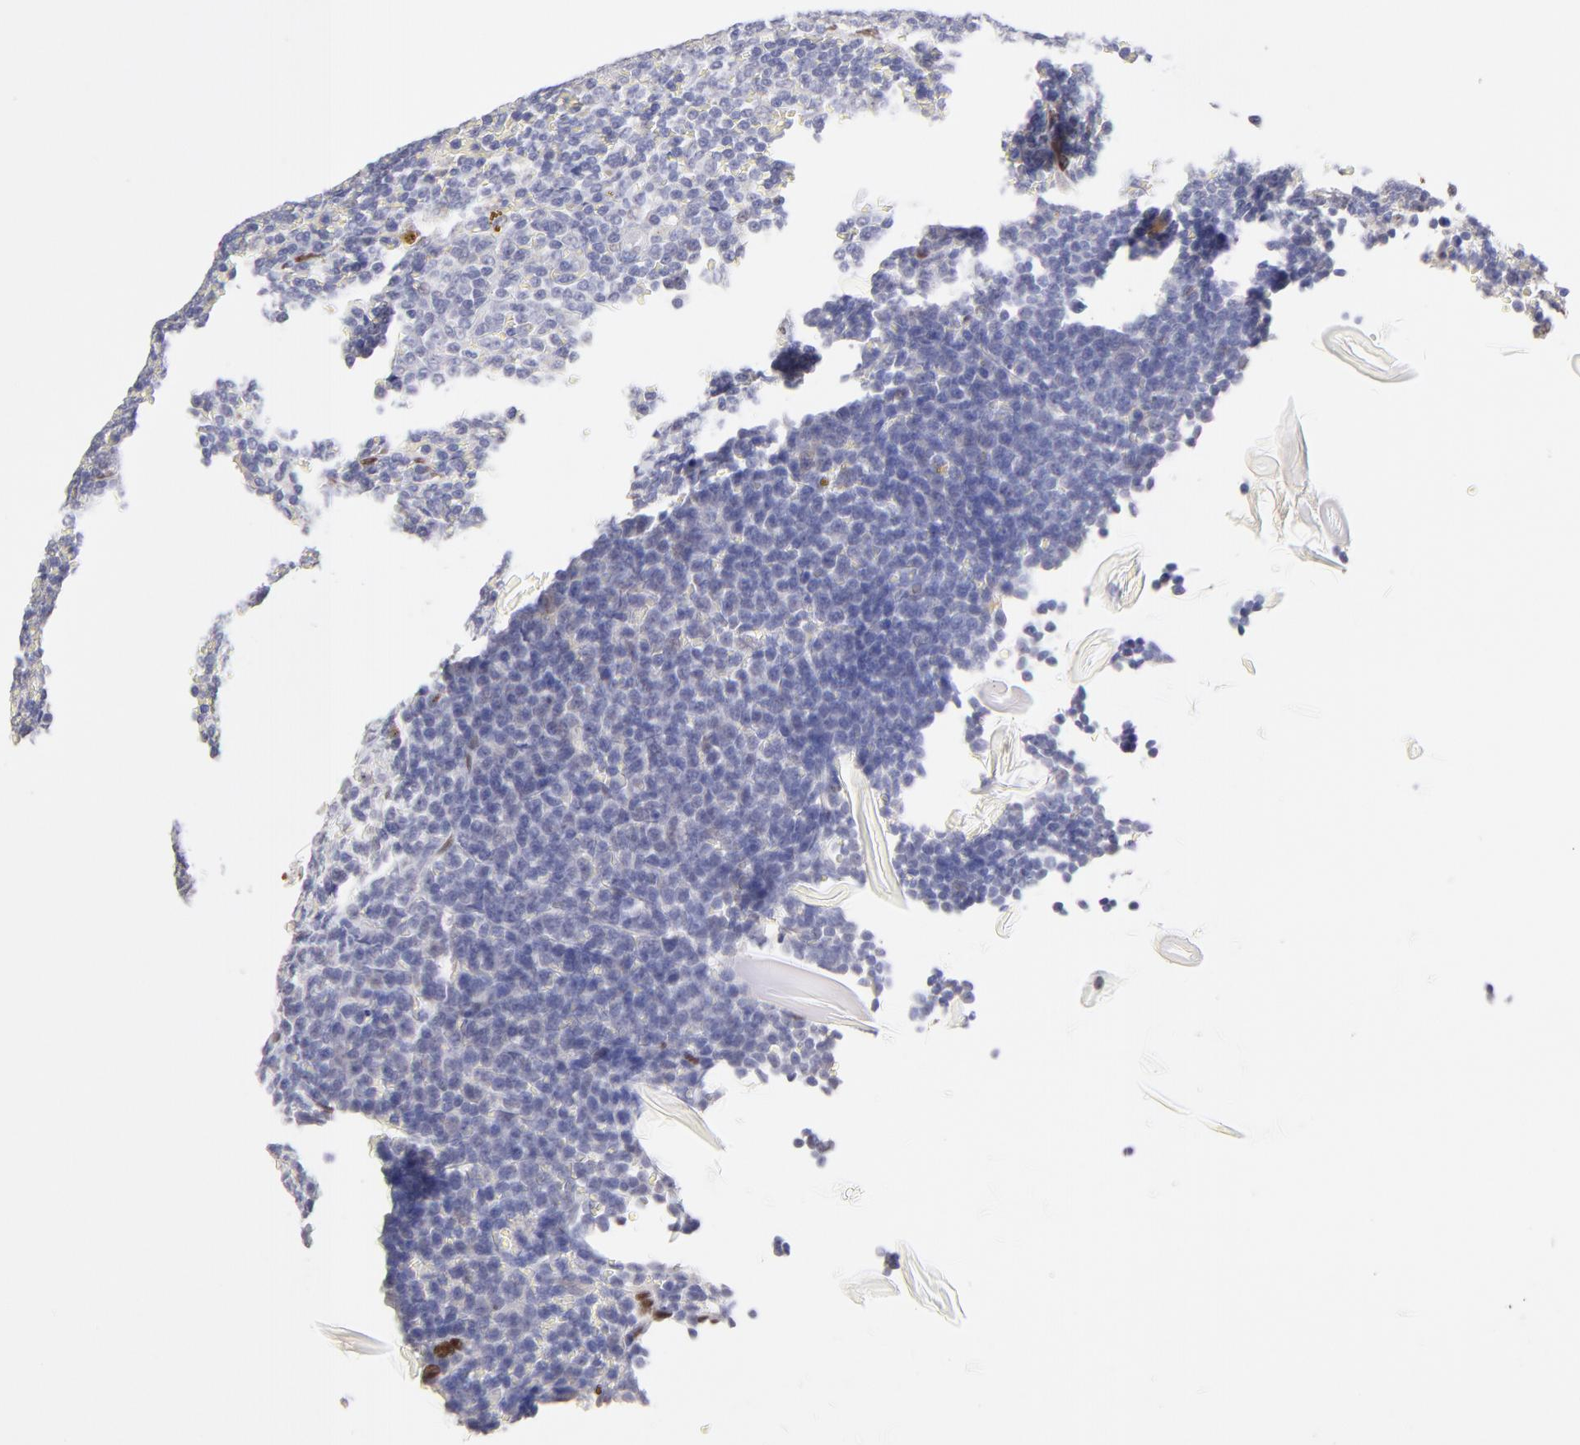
{"staining": {"intensity": "negative", "quantity": "none", "location": "none"}, "tissue": "lymphoma", "cell_type": "Tumor cells", "image_type": "cancer", "snomed": [{"axis": "morphology", "description": "Malignant lymphoma, non-Hodgkin's type, Low grade"}, {"axis": "topography", "description": "Spleen"}], "caption": "Lymphoma stained for a protein using immunohistochemistry demonstrates no expression tumor cells.", "gene": "KLF4", "patient": {"sex": "male", "age": 80}}